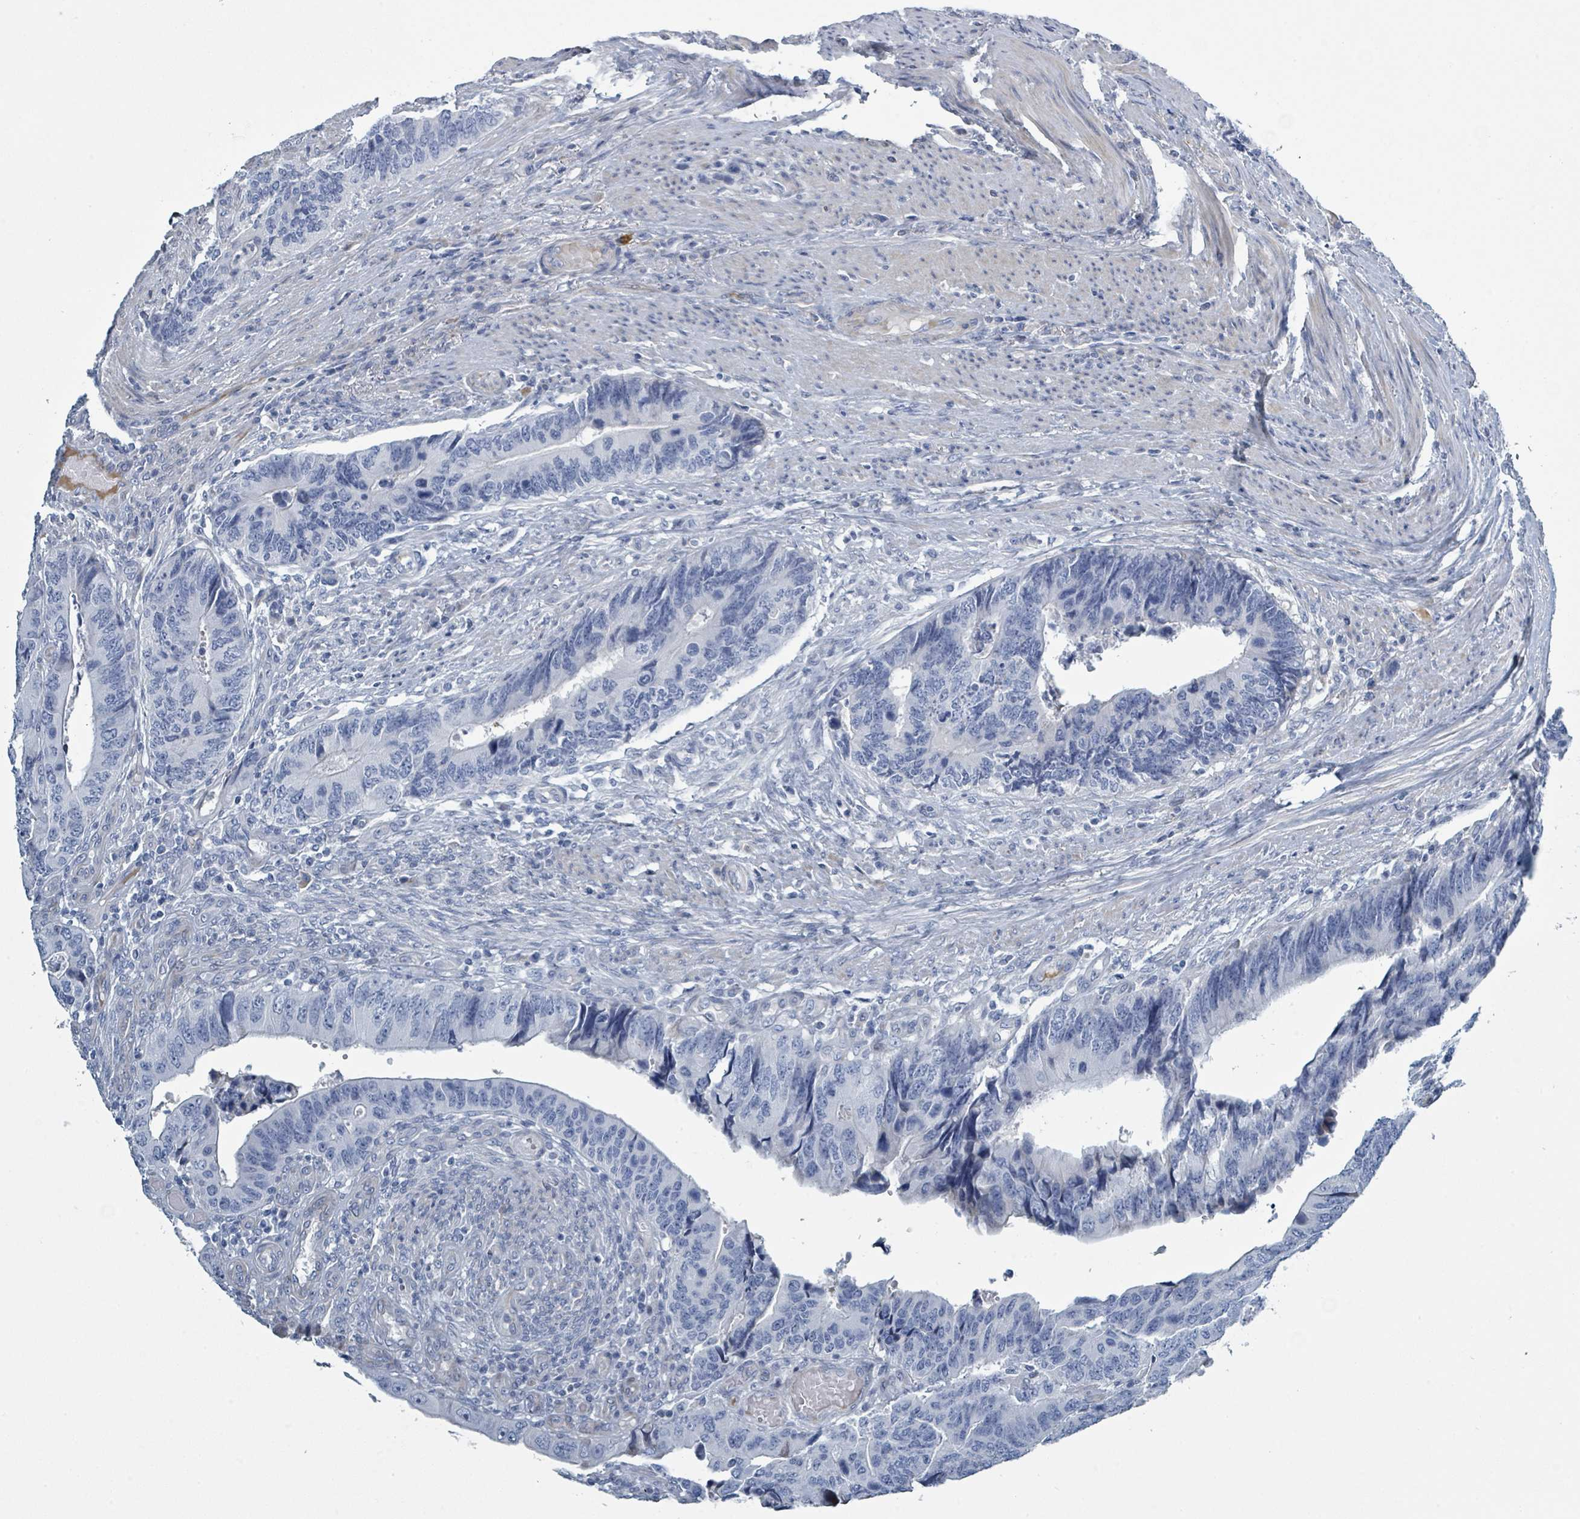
{"staining": {"intensity": "negative", "quantity": "none", "location": "none"}, "tissue": "colorectal cancer", "cell_type": "Tumor cells", "image_type": "cancer", "snomed": [{"axis": "morphology", "description": "Adenocarcinoma, NOS"}, {"axis": "topography", "description": "Colon"}], "caption": "The IHC image has no significant expression in tumor cells of colorectal cancer tissue. The staining is performed using DAB (3,3'-diaminobenzidine) brown chromogen with nuclei counter-stained in using hematoxylin.", "gene": "RAB33B", "patient": {"sex": "male", "age": 87}}